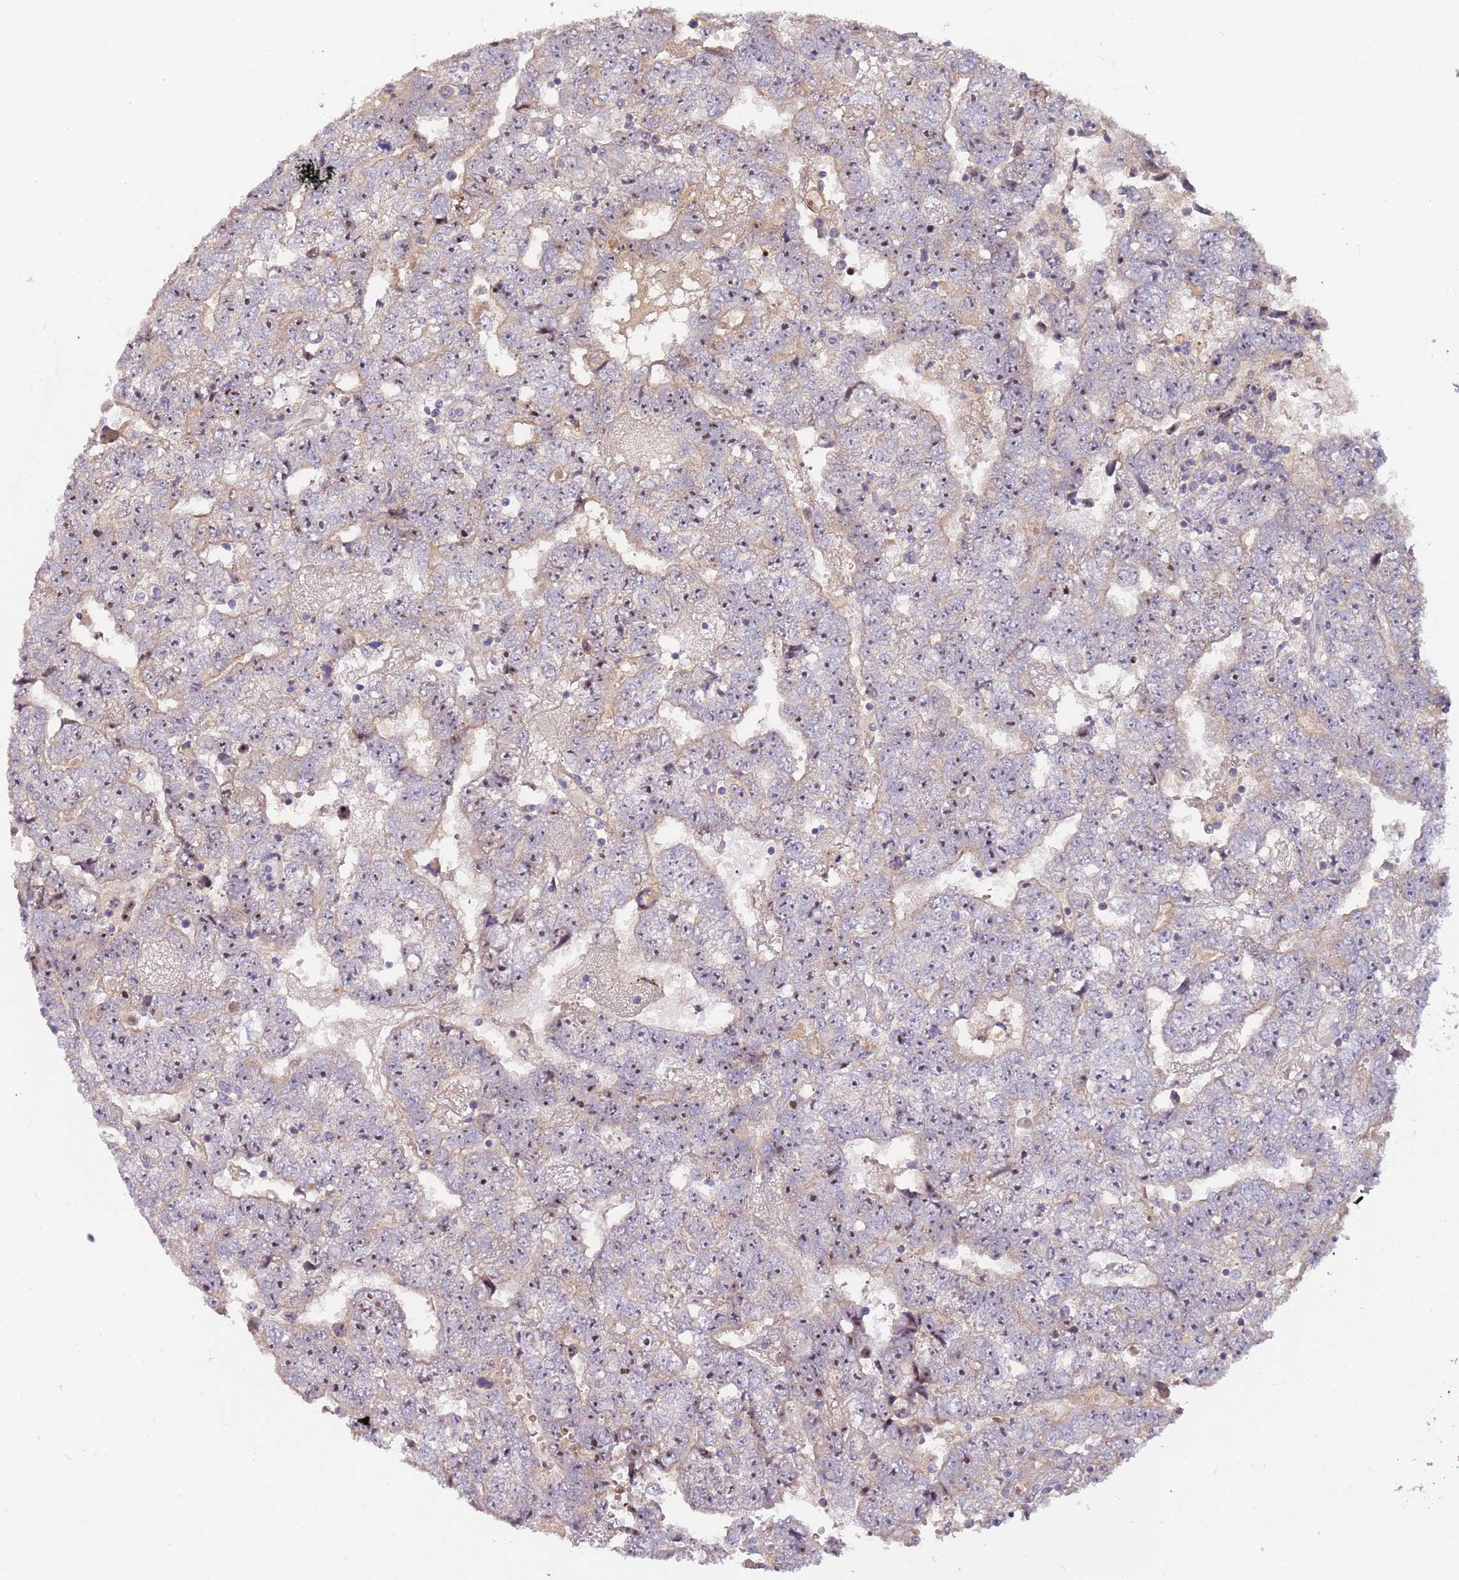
{"staining": {"intensity": "moderate", "quantity": ">75%", "location": "nuclear"}, "tissue": "testis cancer", "cell_type": "Tumor cells", "image_type": "cancer", "snomed": [{"axis": "morphology", "description": "Carcinoma, Embryonal, NOS"}, {"axis": "topography", "description": "Testis"}], "caption": "IHC staining of testis embryonal carcinoma, which demonstrates medium levels of moderate nuclear expression in approximately >75% of tumor cells indicating moderate nuclear protein staining. The staining was performed using DAB (3,3'-diaminobenzidine) (brown) for protein detection and nuclei were counterstained in hematoxylin (blue).", "gene": "TRAPPC6B", "patient": {"sex": "male", "age": 25}}